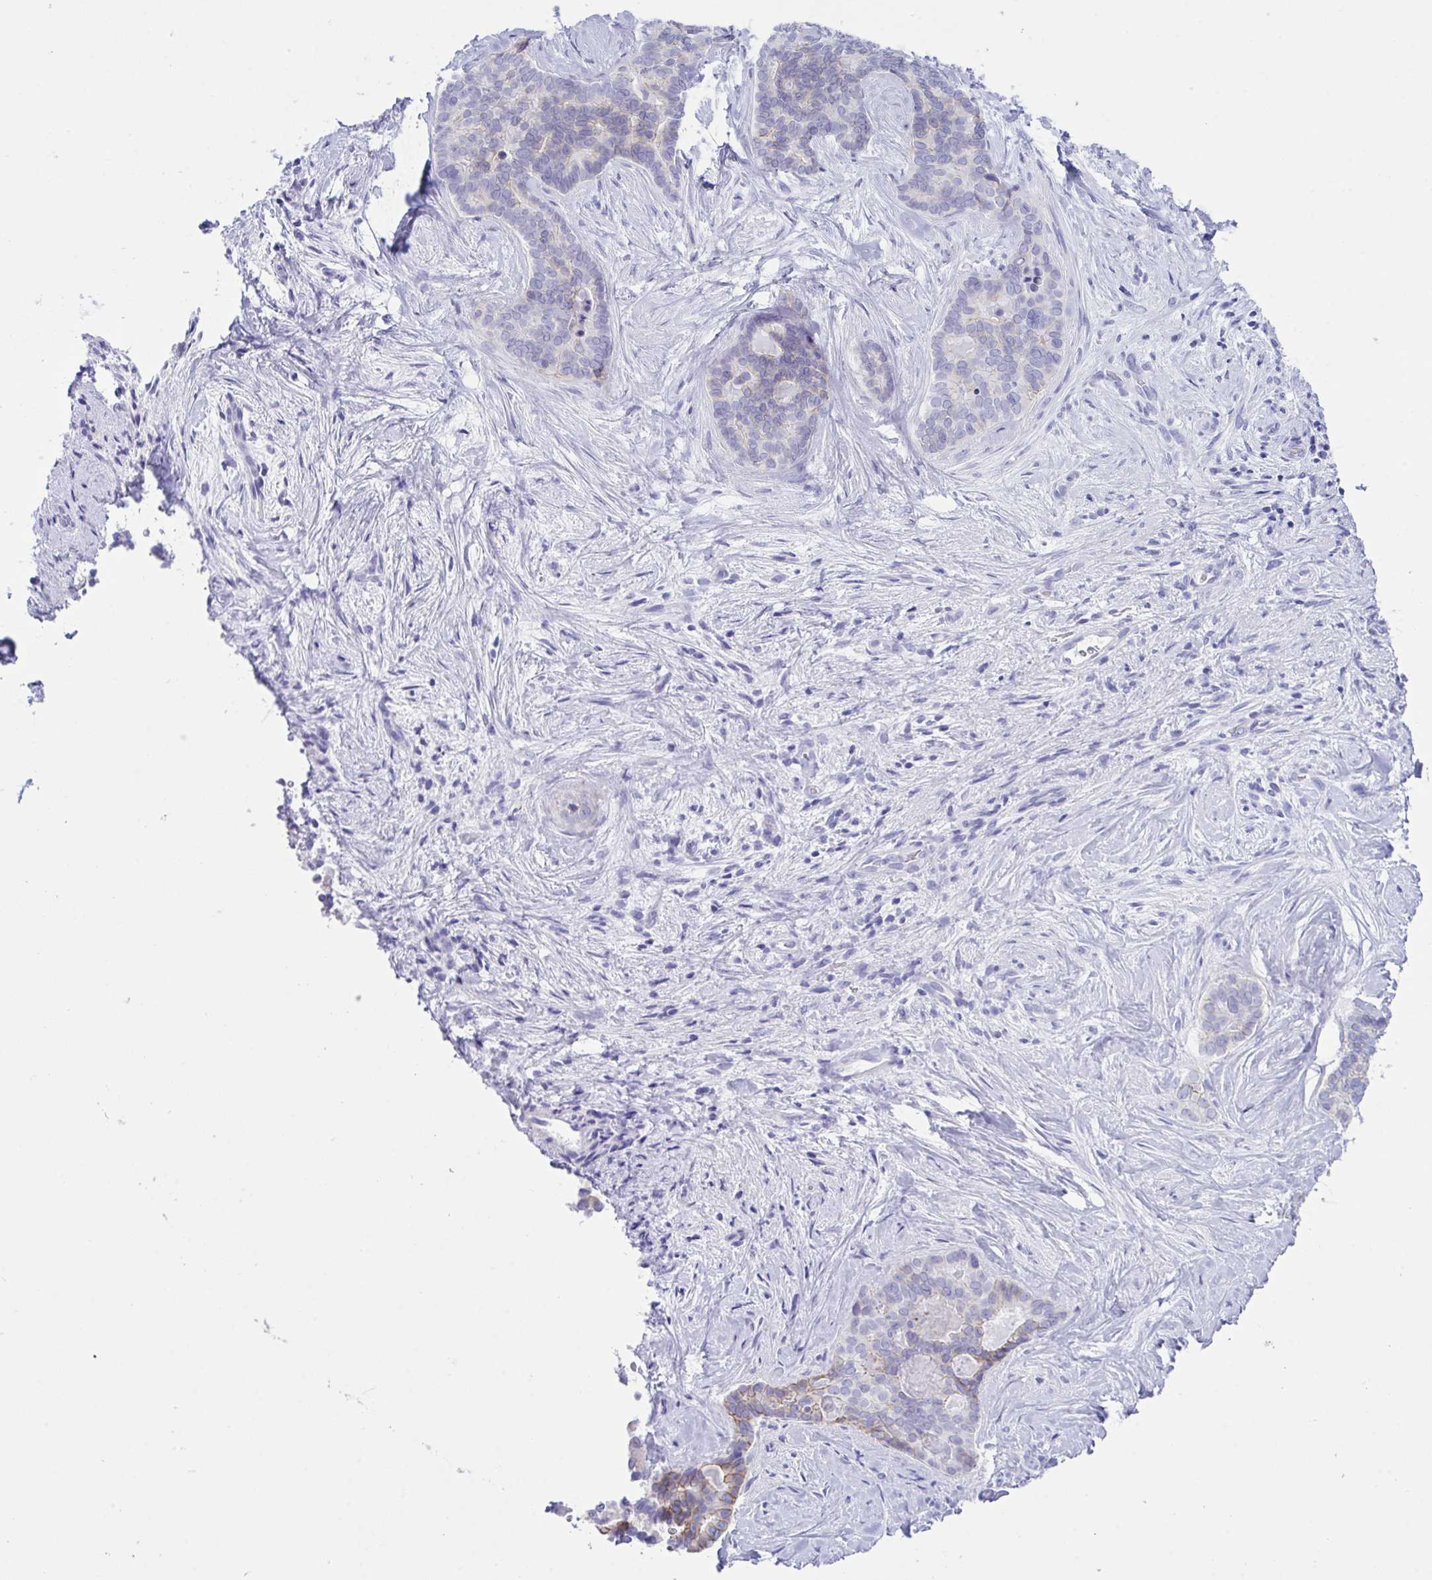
{"staining": {"intensity": "weak", "quantity": "<25%", "location": "cytoplasmic/membranous"}, "tissue": "liver cancer", "cell_type": "Tumor cells", "image_type": "cancer", "snomed": [{"axis": "morphology", "description": "Cholangiocarcinoma"}, {"axis": "topography", "description": "Liver"}], "caption": "The IHC photomicrograph has no significant positivity in tumor cells of liver cholangiocarcinoma tissue. (IHC, brightfield microscopy, high magnification).", "gene": "GLB1L2", "patient": {"sex": "female", "age": 64}}